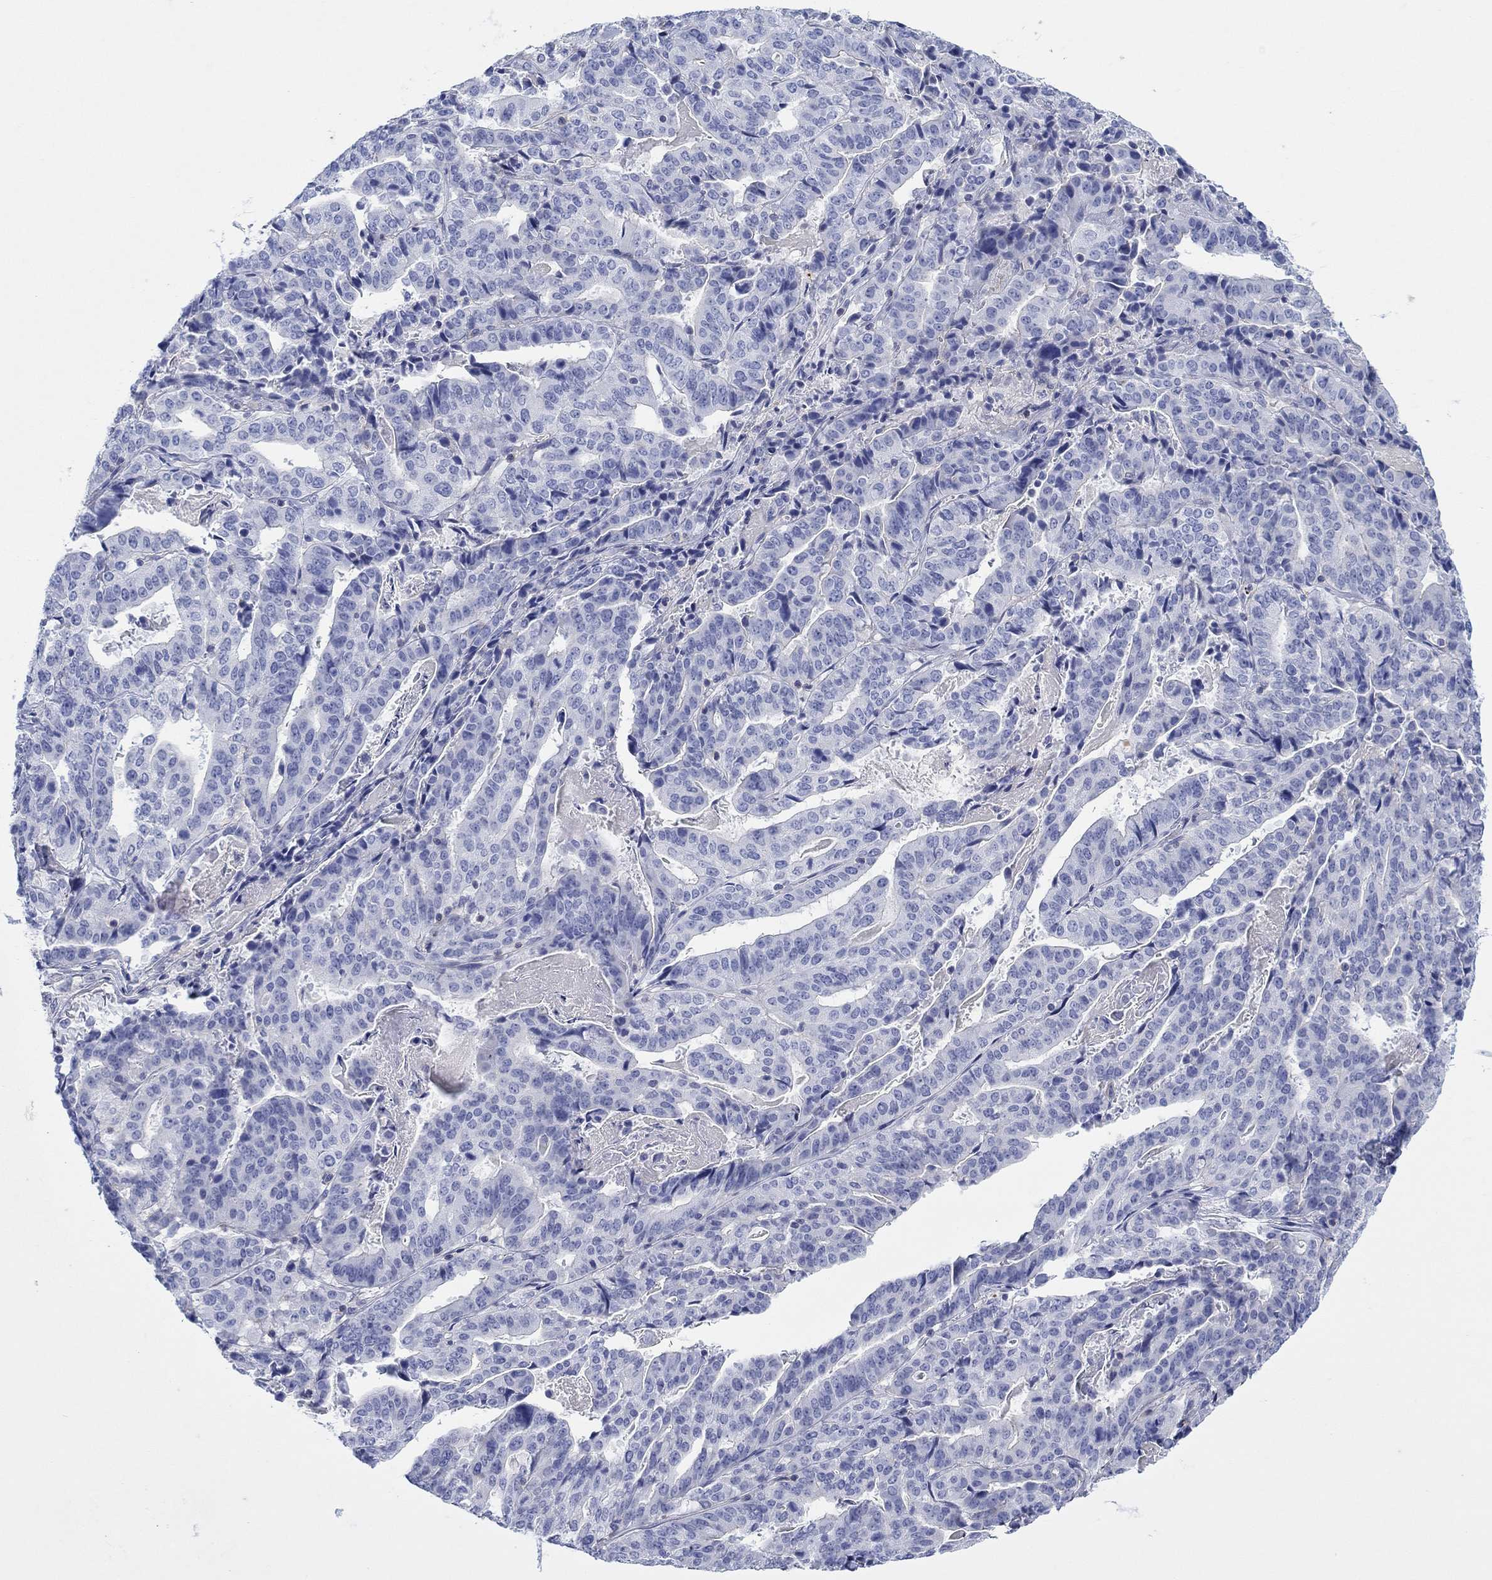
{"staining": {"intensity": "negative", "quantity": "none", "location": "none"}, "tissue": "stomach cancer", "cell_type": "Tumor cells", "image_type": "cancer", "snomed": [{"axis": "morphology", "description": "Adenocarcinoma, NOS"}, {"axis": "topography", "description": "Stomach"}], "caption": "The micrograph displays no significant positivity in tumor cells of stomach cancer.", "gene": "PPIL6", "patient": {"sex": "male", "age": 48}}